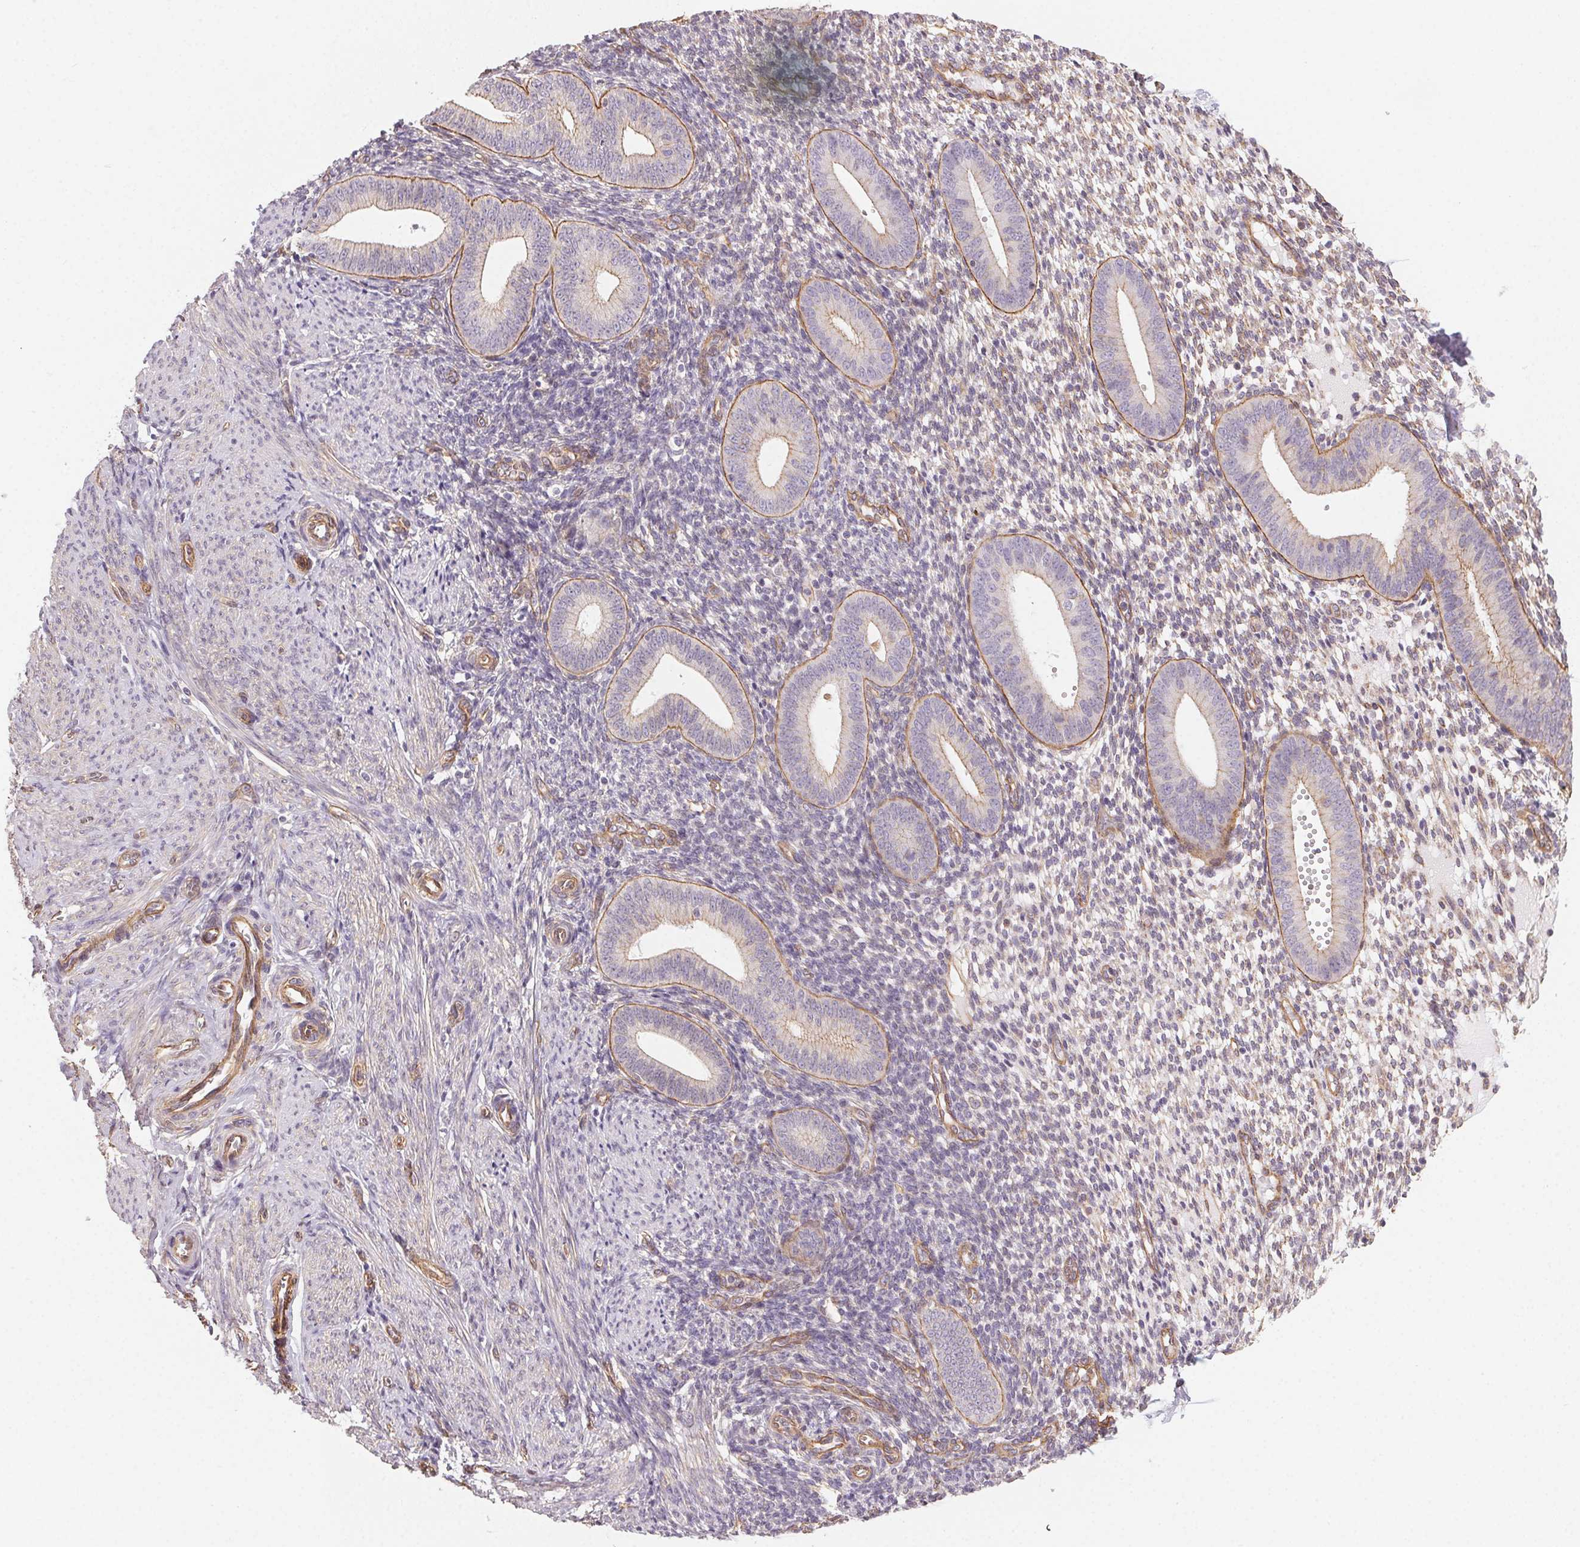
{"staining": {"intensity": "negative", "quantity": "none", "location": "none"}, "tissue": "endometrium", "cell_type": "Cells in endometrial stroma", "image_type": "normal", "snomed": [{"axis": "morphology", "description": "Normal tissue, NOS"}, {"axis": "topography", "description": "Endometrium"}], "caption": "High power microscopy photomicrograph of an immunohistochemistry (IHC) micrograph of normal endometrium, revealing no significant expression in cells in endometrial stroma. (Immunohistochemistry, brightfield microscopy, high magnification).", "gene": "PLA2G4F", "patient": {"sex": "female", "age": 40}}